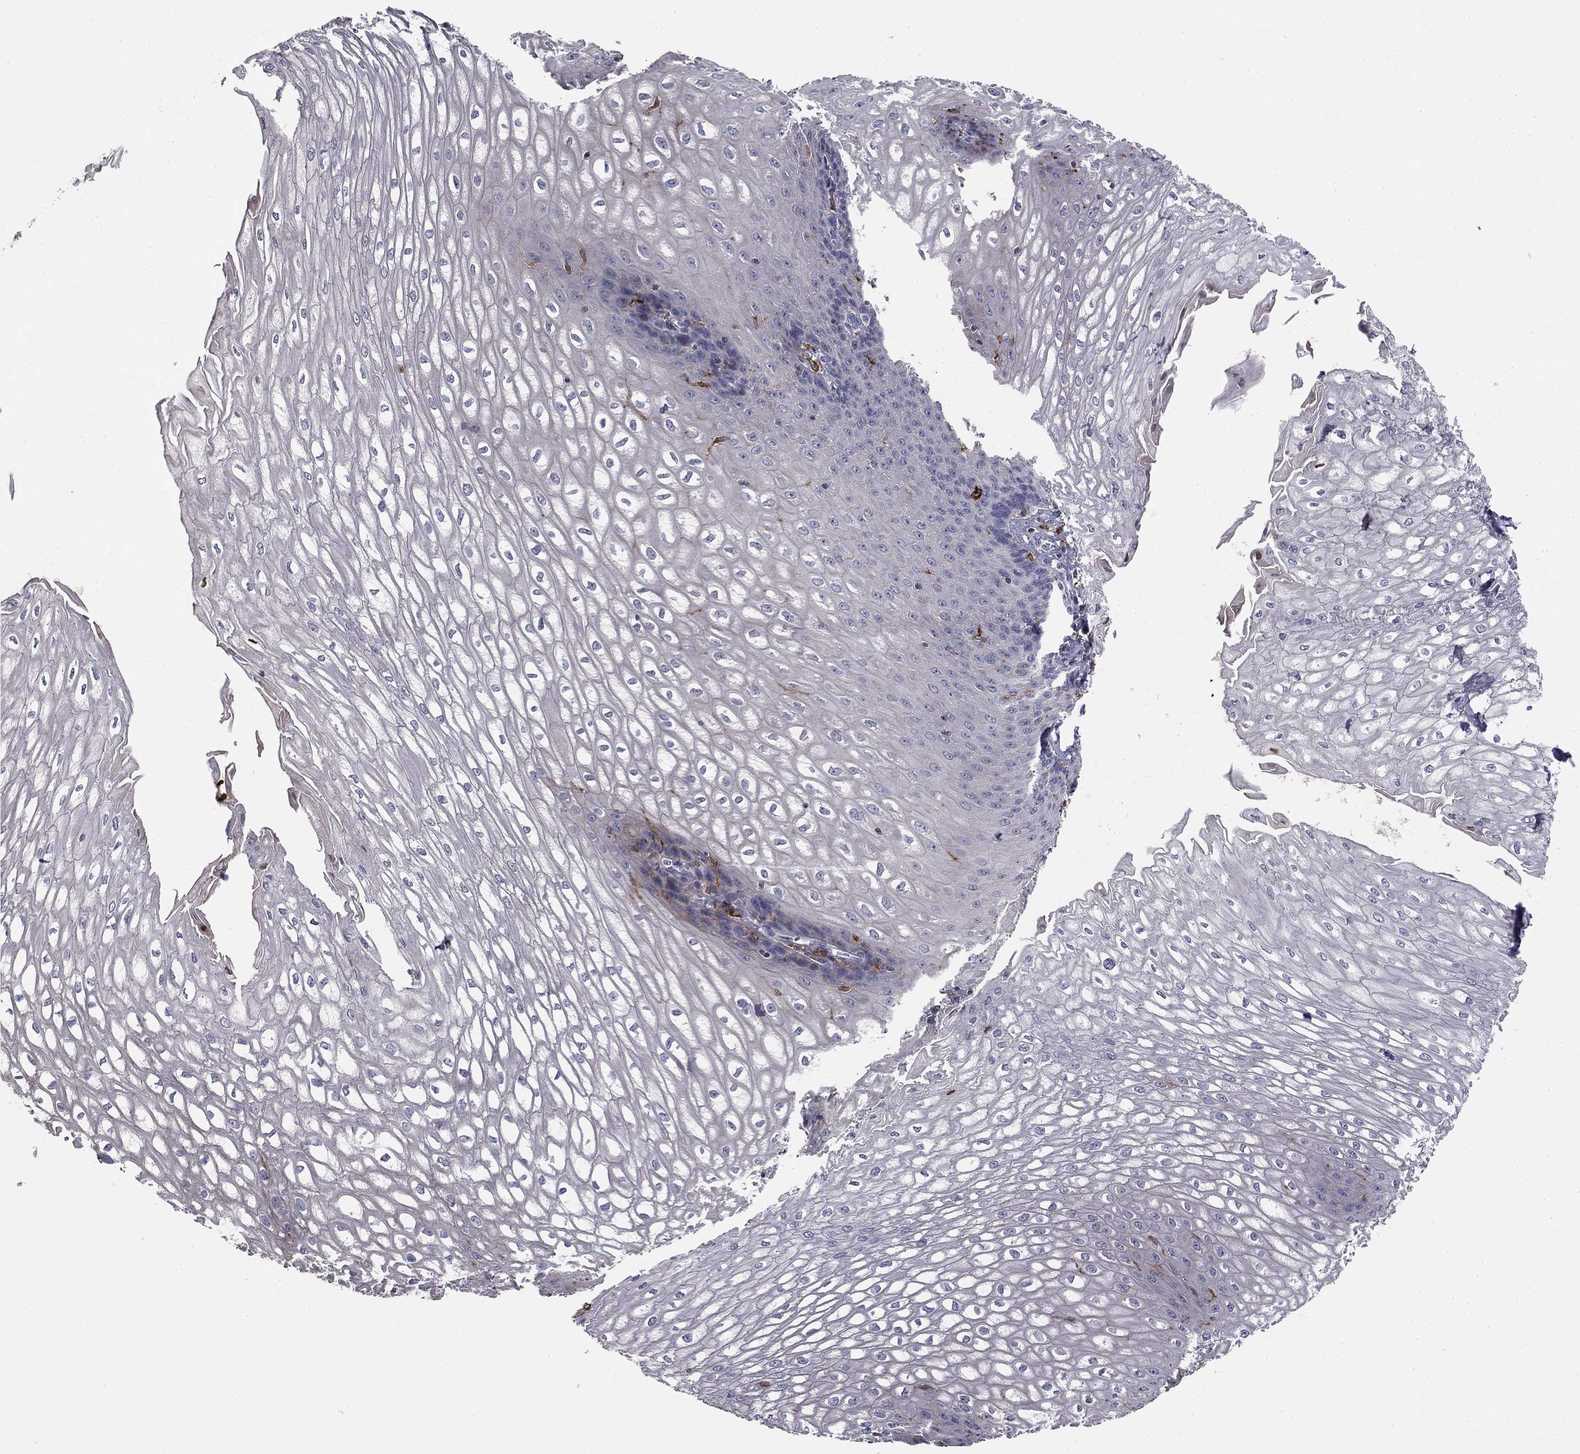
{"staining": {"intensity": "negative", "quantity": "none", "location": "none"}, "tissue": "esophagus", "cell_type": "Squamous epithelial cells", "image_type": "normal", "snomed": [{"axis": "morphology", "description": "Normal tissue, NOS"}, {"axis": "topography", "description": "Esophagus"}], "caption": "A high-resolution micrograph shows immunohistochemistry (IHC) staining of normal esophagus, which shows no significant expression in squamous epithelial cells.", "gene": "PLCB2", "patient": {"sex": "male", "age": 58}}